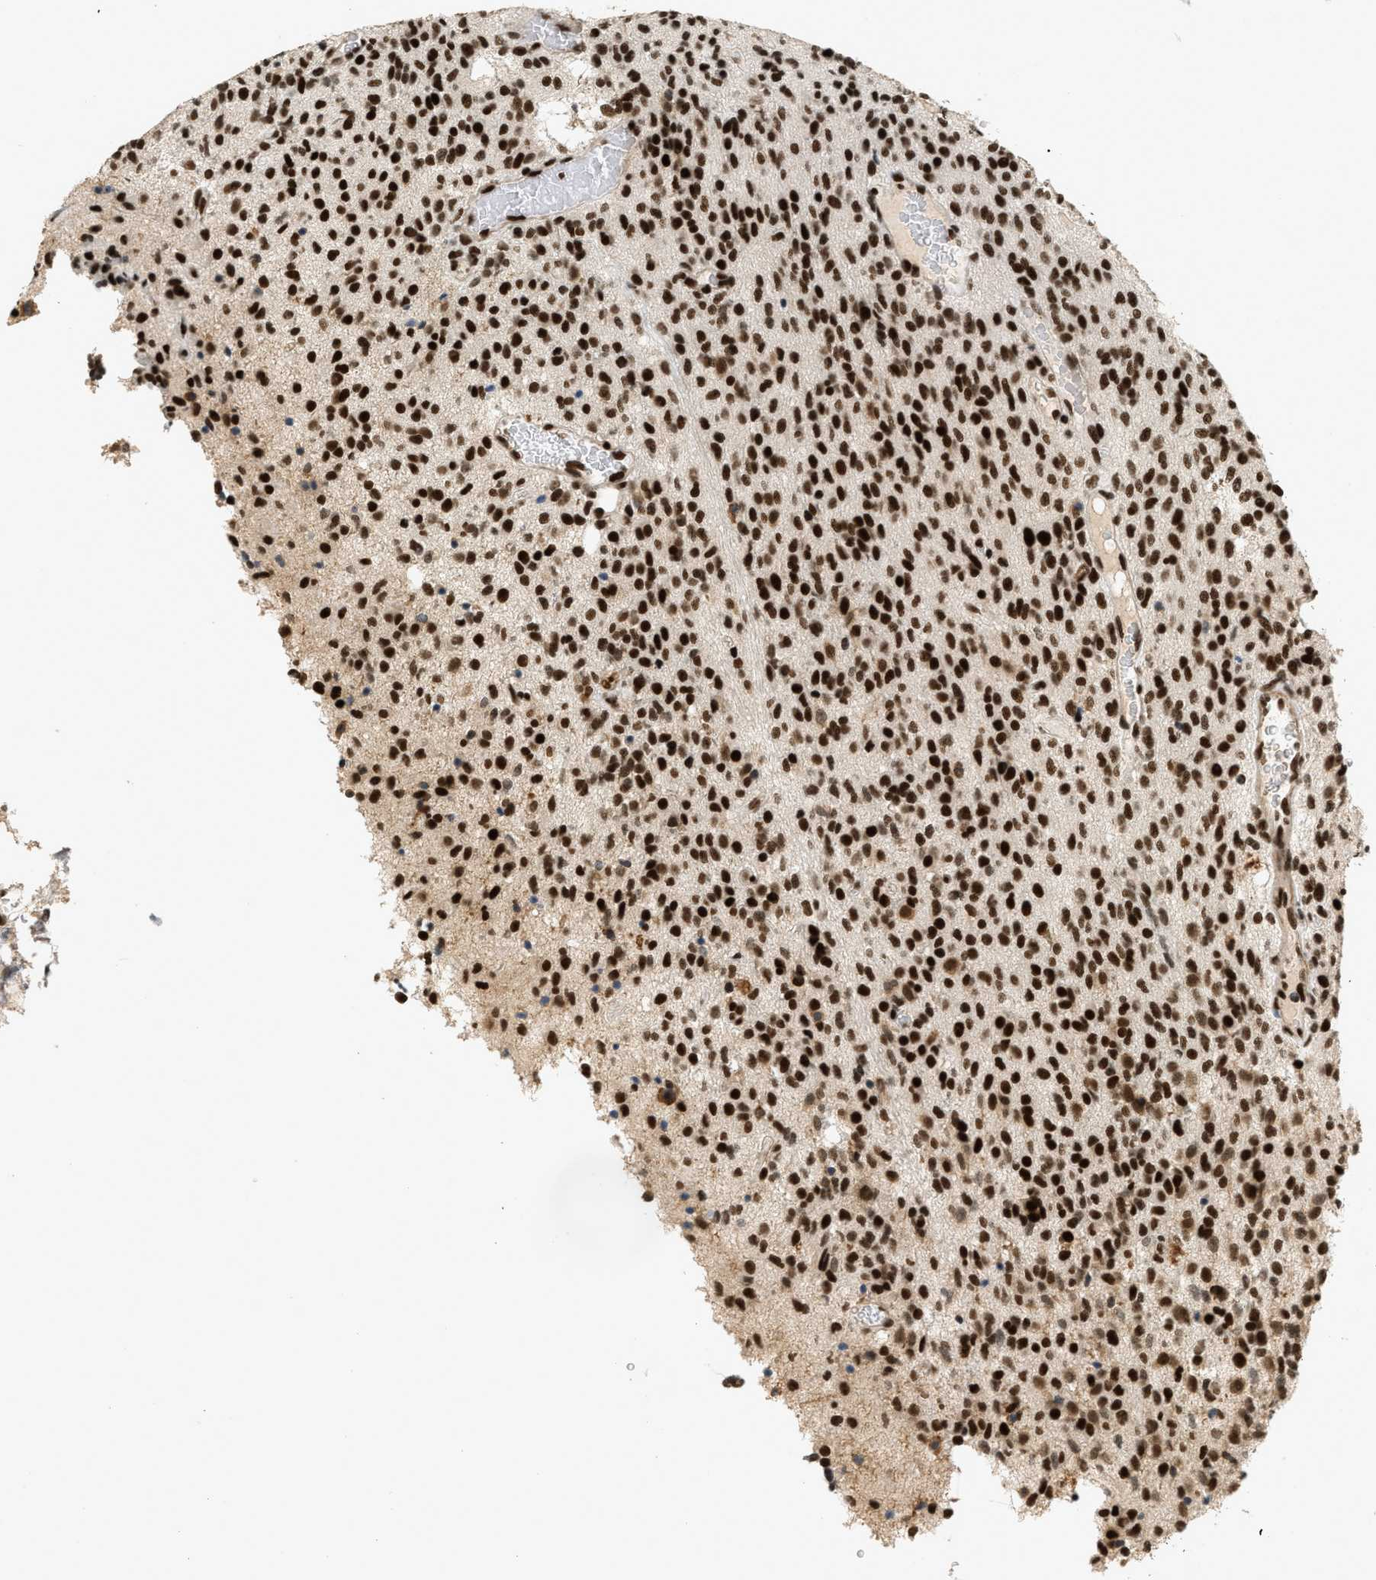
{"staining": {"intensity": "strong", "quantity": ">75%", "location": "nuclear"}, "tissue": "glioma", "cell_type": "Tumor cells", "image_type": "cancer", "snomed": [{"axis": "morphology", "description": "Glioma, malignant, High grade"}, {"axis": "topography", "description": "Brain"}], "caption": "A brown stain shows strong nuclear positivity of a protein in human malignant high-grade glioma tumor cells. Nuclei are stained in blue.", "gene": "SMARCB1", "patient": {"sex": "male", "age": 34}}